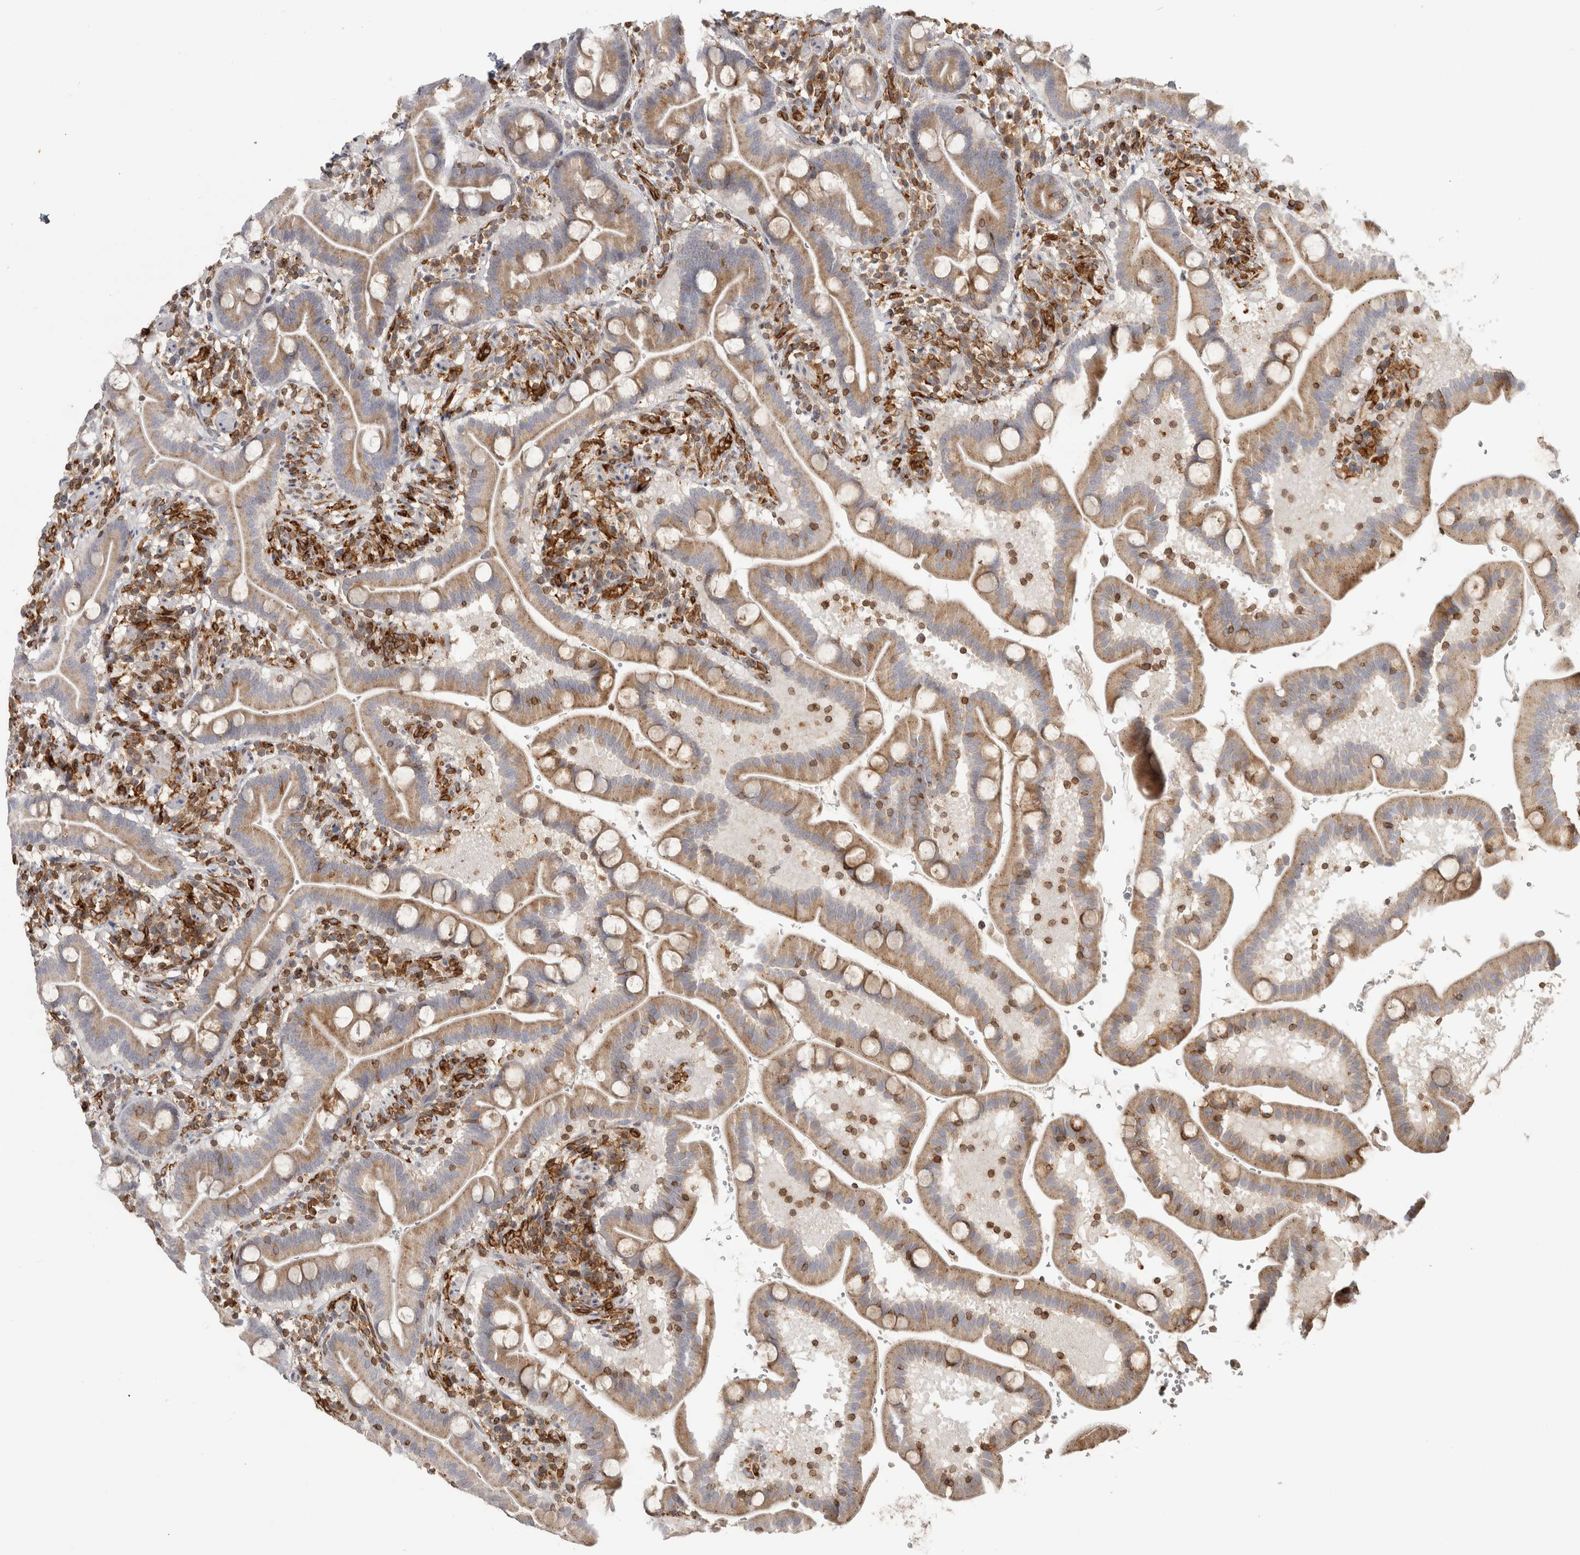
{"staining": {"intensity": "moderate", "quantity": ">75%", "location": "cytoplasmic/membranous"}, "tissue": "duodenum", "cell_type": "Glandular cells", "image_type": "normal", "snomed": [{"axis": "morphology", "description": "Normal tissue, NOS"}, {"axis": "topography", "description": "Duodenum"}], "caption": "Protein analysis of unremarkable duodenum exhibits moderate cytoplasmic/membranous positivity in about >75% of glandular cells.", "gene": "HLA", "patient": {"sex": "male", "age": 54}}